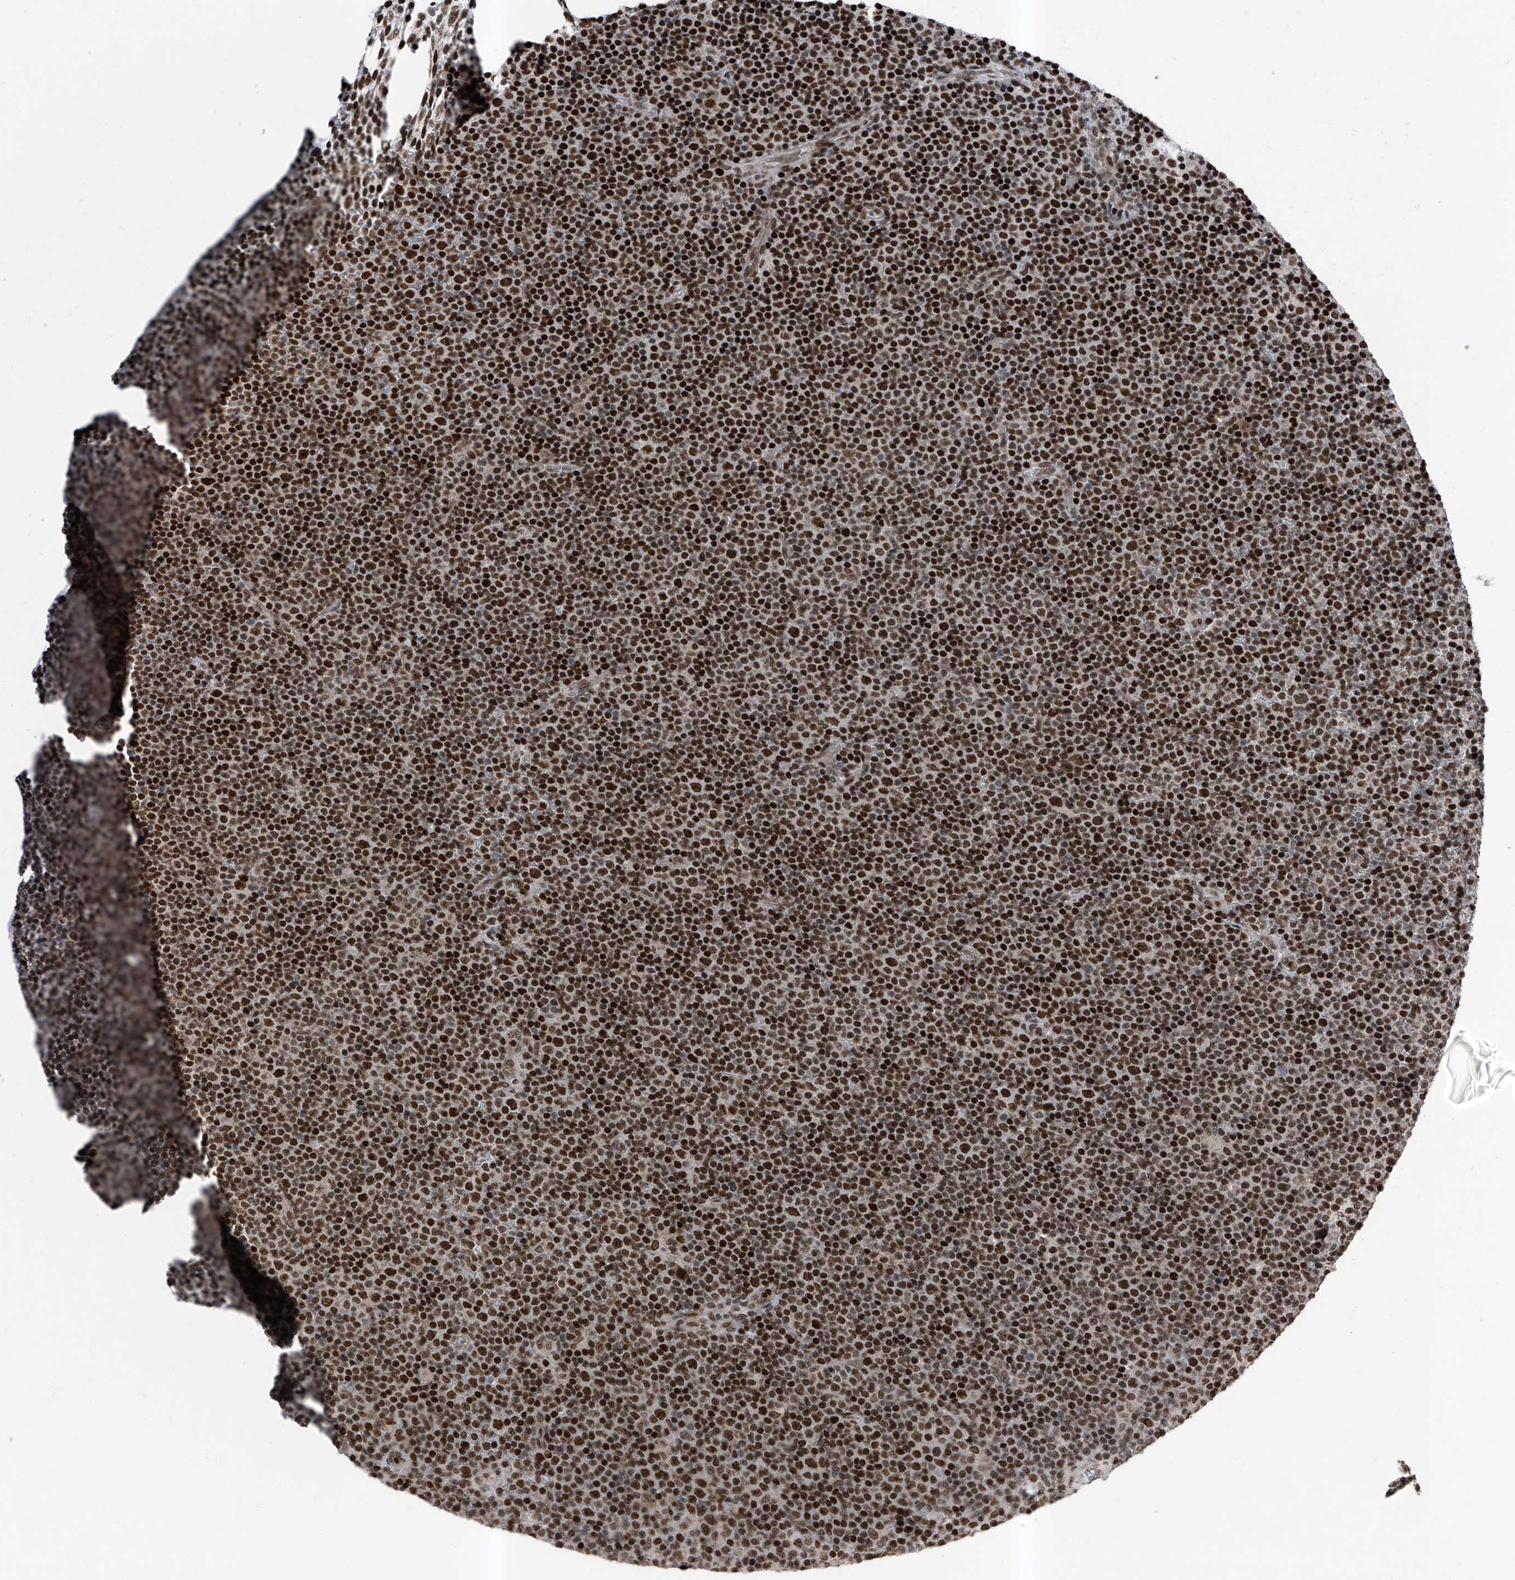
{"staining": {"intensity": "strong", "quantity": ">75%", "location": "nuclear"}, "tissue": "lymphoma", "cell_type": "Tumor cells", "image_type": "cancer", "snomed": [{"axis": "morphology", "description": "Malignant lymphoma, non-Hodgkin's type, Low grade"}, {"axis": "topography", "description": "Lymph node"}], "caption": "Approximately >75% of tumor cells in human low-grade malignant lymphoma, non-Hodgkin's type show strong nuclear protein positivity as visualized by brown immunohistochemical staining.", "gene": "BMI1", "patient": {"sex": "female", "age": 67}}